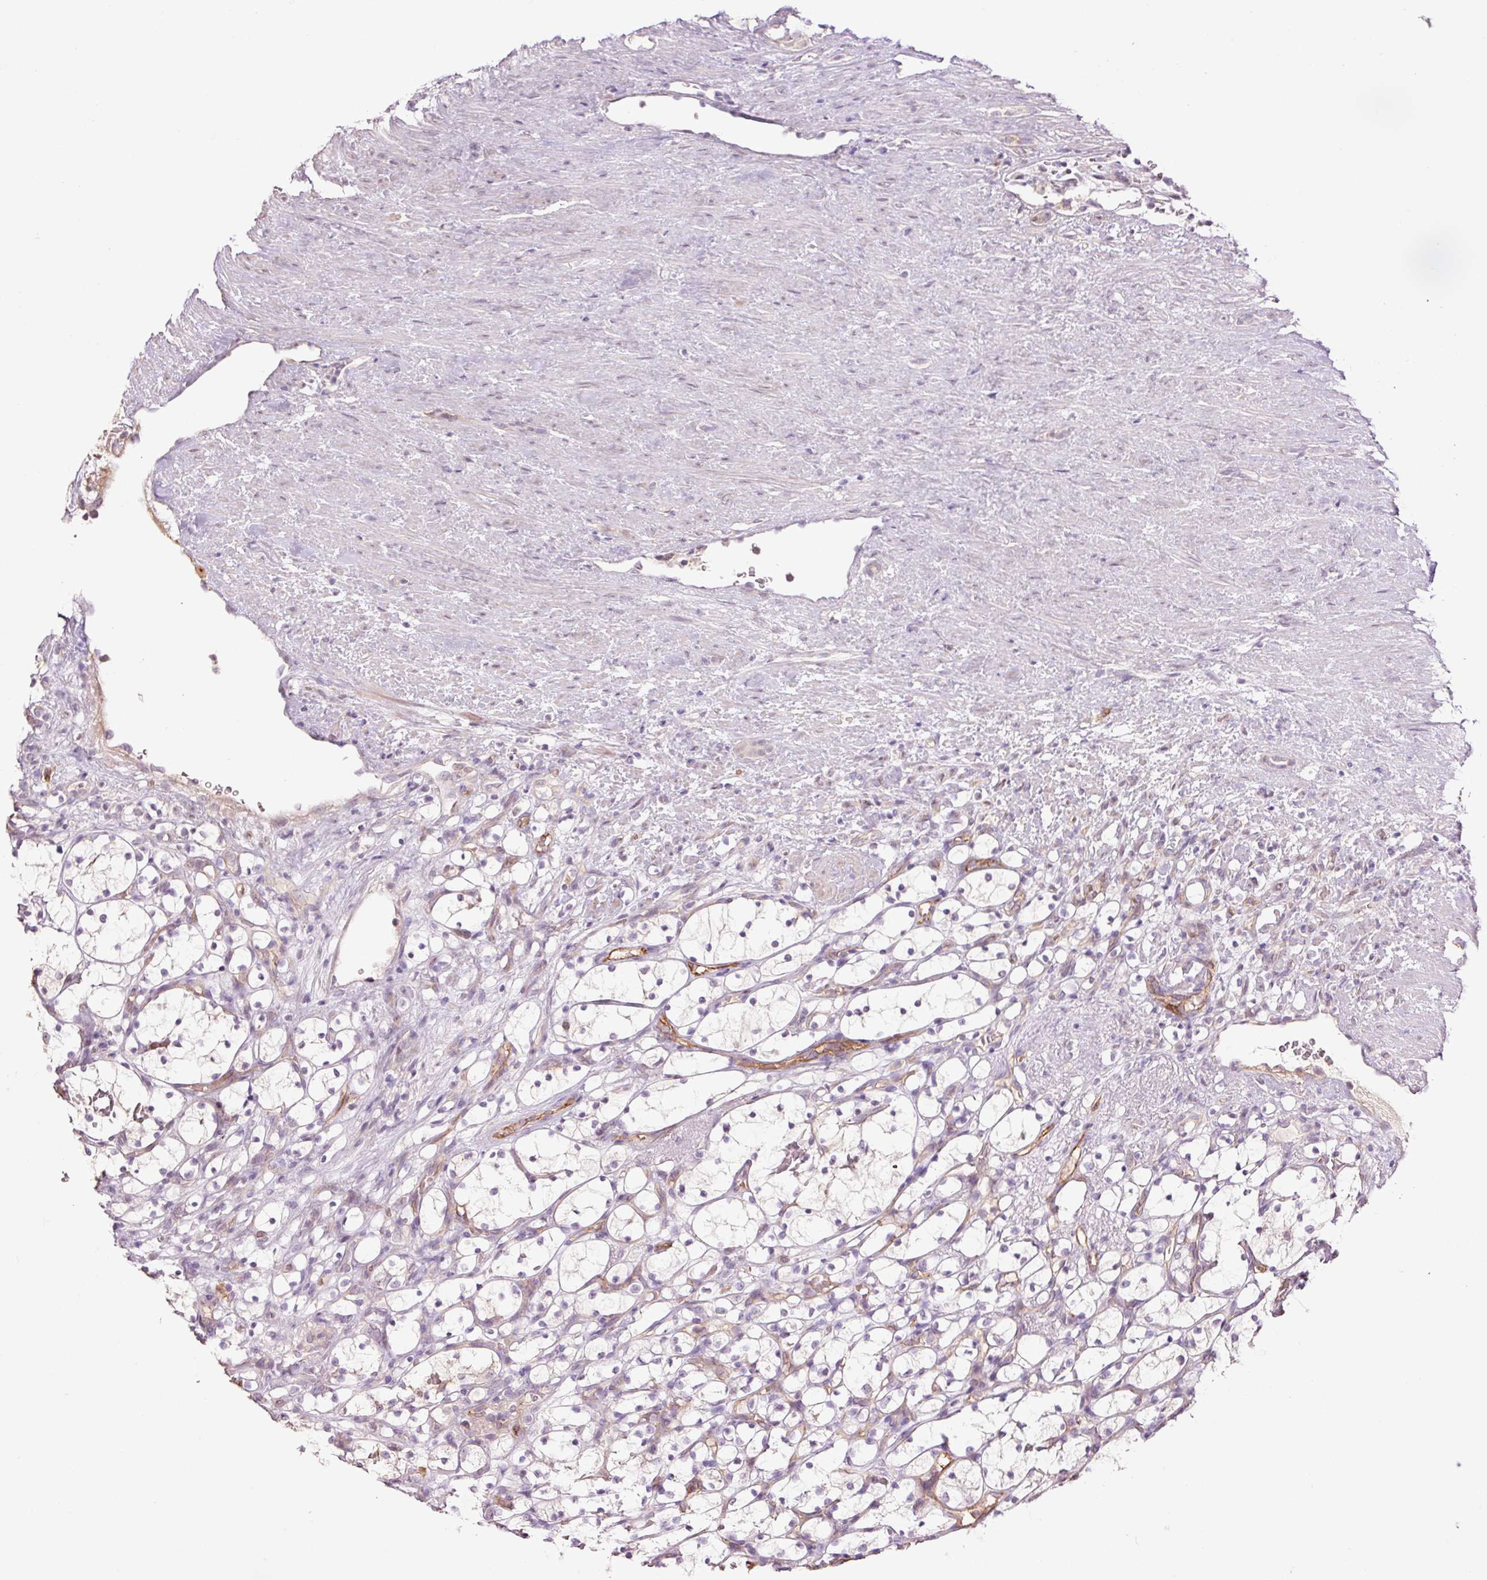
{"staining": {"intensity": "negative", "quantity": "none", "location": "none"}, "tissue": "renal cancer", "cell_type": "Tumor cells", "image_type": "cancer", "snomed": [{"axis": "morphology", "description": "Adenocarcinoma, NOS"}, {"axis": "topography", "description": "Kidney"}], "caption": "Adenocarcinoma (renal) was stained to show a protein in brown. There is no significant expression in tumor cells. (Brightfield microscopy of DAB immunohistochemistry at high magnification).", "gene": "SLC1A4", "patient": {"sex": "female", "age": 69}}